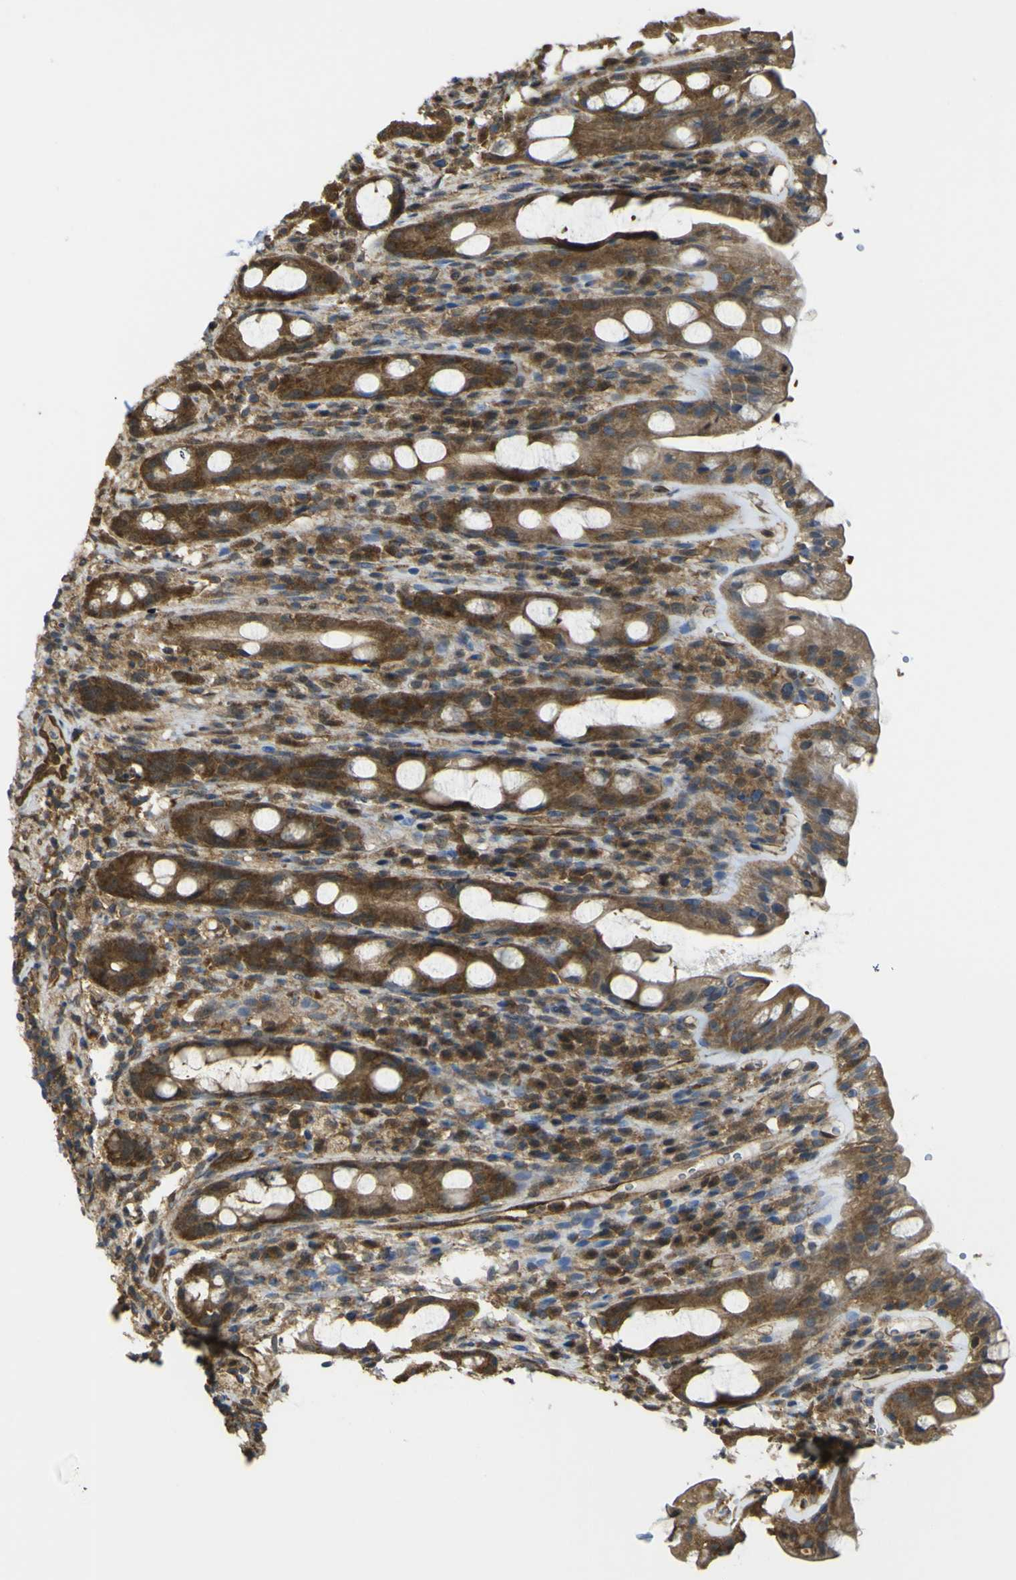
{"staining": {"intensity": "moderate", "quantity": ">75%", "location": "cytoplasmic/membranous"}, "tissue": "rectum", "cell_type": "Glandular cells", "image_type": "normal", "snomed": [{"axis": "morphology", "description": "Normal tissue, NOS"}, {"axis": "topography", "description": "Rectum"}], "caption": "Protein expression analysis of benign human rectum reveals moderate cytoplasmic/membranous positivity in approximately >75% of glandular cells.", "gene": "YWHAG", "patient": {"sex": "male", "age": 44}}